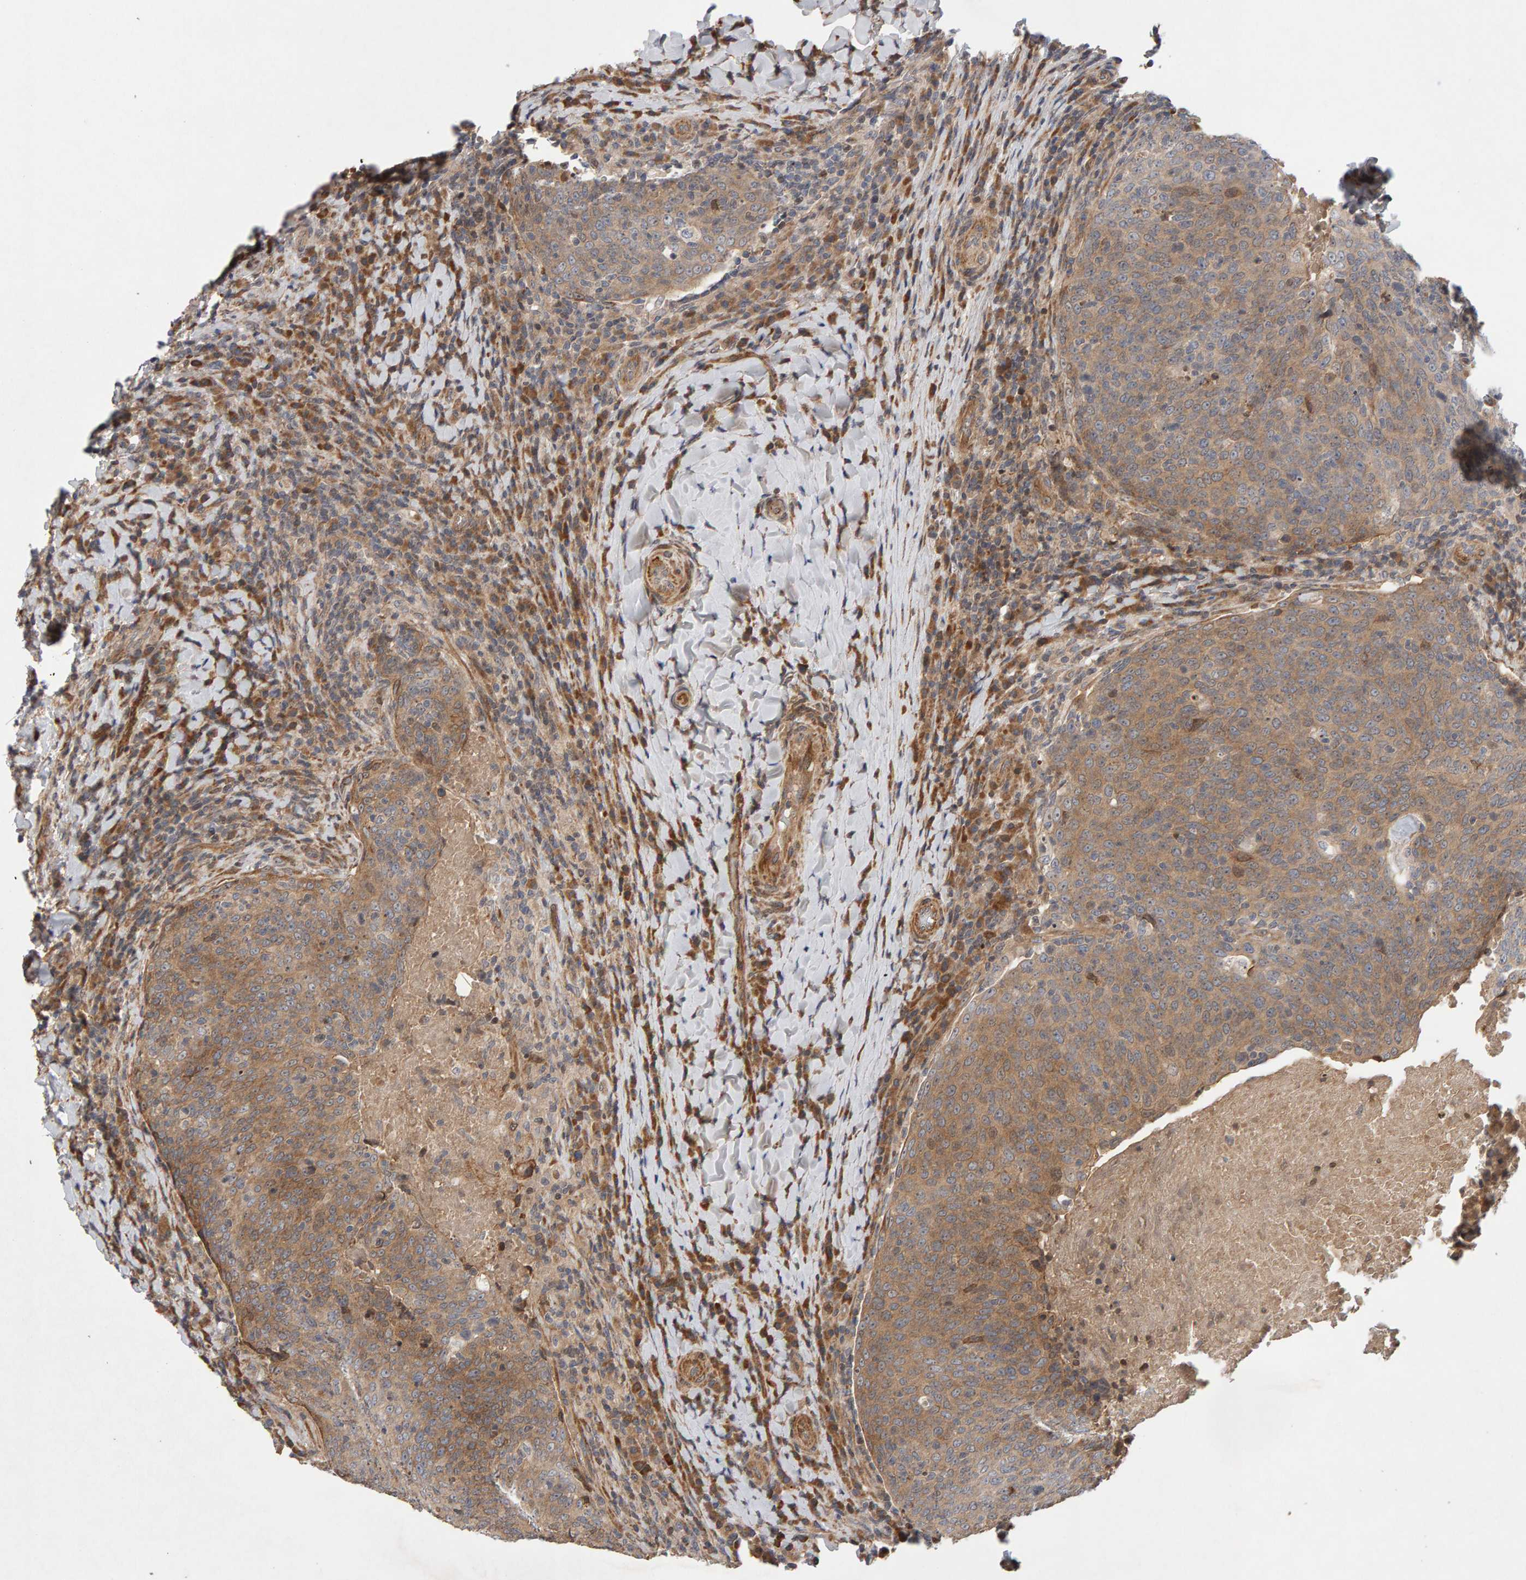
{"staining": {"intensity": "moderate", "quantity": ">75%", "location": "cytoplasmic/membranous"}, "tissue": "head and neck cancer", "cell_type": "Tumor cells", "image_type": "cancer", "snomed": [{"axis": "morphology", "description": "Squamous cell carcinoma, NOS"}, {"axis": "morphology", "description": "Squamous cell carcinoma, metastatic, NOS"}, {"axis": "topography", "description": "Lymph node"}, {"axis": "topography", "description": "Head-Neck"}], "caption": "A micrograph showing moderate cytoplasmic/membranous staining in approximately >75% of tumor cells in squamous cell carcinoma (head and neck), as visualized by brown immunohistochemical staining.", "gene": "LZTS1", "patient": {"sex": "male", "age": 62}}